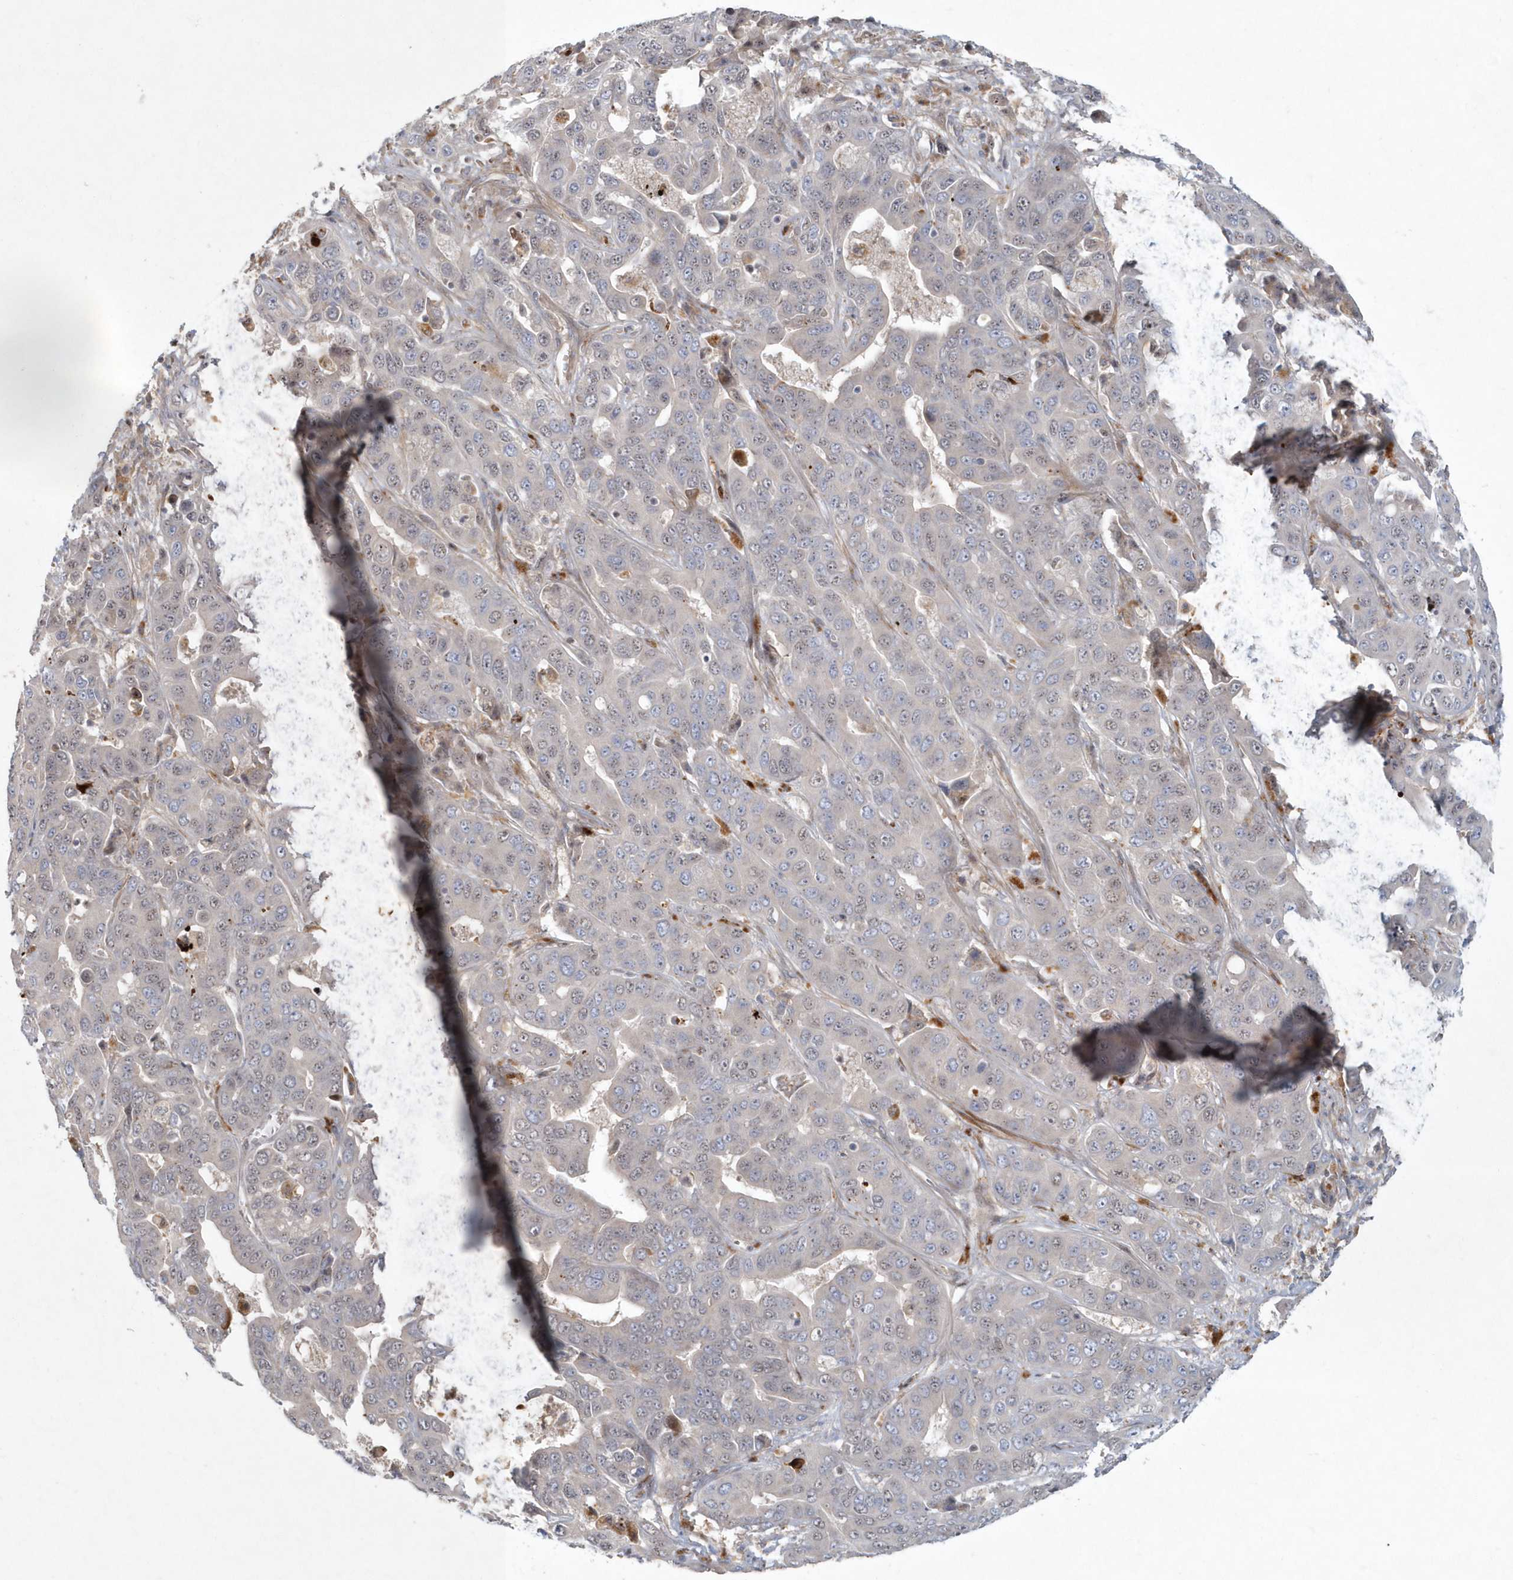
{"staining": {"intensity": "negative", "quantity": "none", "location": "none"}, "tissue": "liver cancer", "cell_type": "Tumor cells", "image_type": "cancer", "snomed": [{"axis": "morphology", "description": "Cholangiocarcinoma"}, {"axis": "topography", "description": "Liver"}], "caption": "IHC of human liver cholangiocarcinoma displays no expression in tumor cells. (Immunohistochemistry (ihc), brightfield microscopy, high magnification).", "gene": "ARHGEF38", "patient": {"sex": "female", "age": 52}}